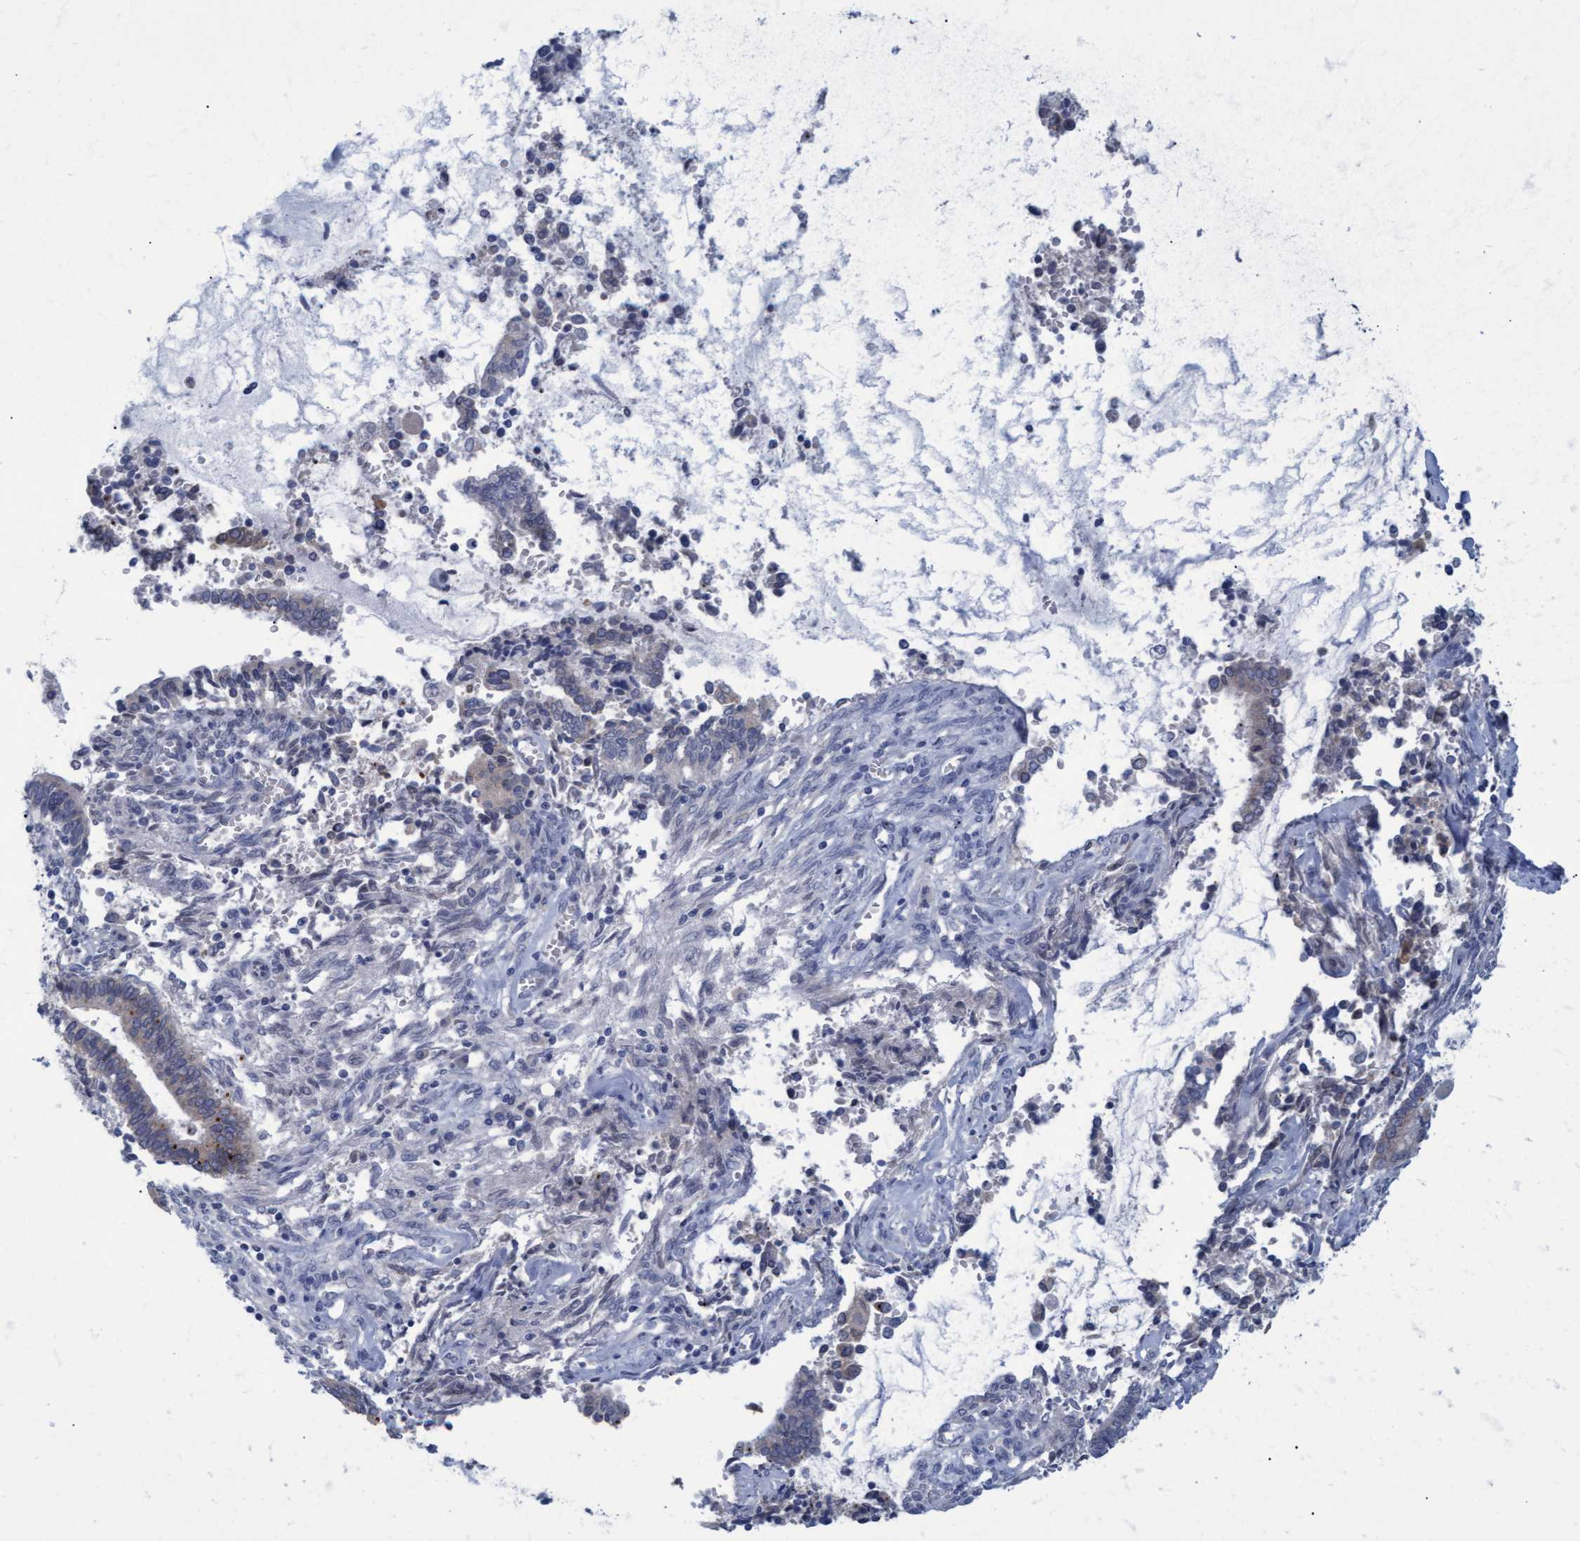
{"staining": {"intensity": "negative", "quantity": "none", "location": "none"}, "tissue": "cervical cancer", "cell_type": "Tumor cells", "image_type": "cancer", "snomed": [{"axis": "morphology", "description": "Adenocarcinoma, NOS"}, {"axis": "topography", "description": "Cervix"}], "caption": "The image reveals no staining of tumor cells in cervical adenocarcinoma.", "gene": "SSTR3", "patient": {"sex": "female", "age": 44}}